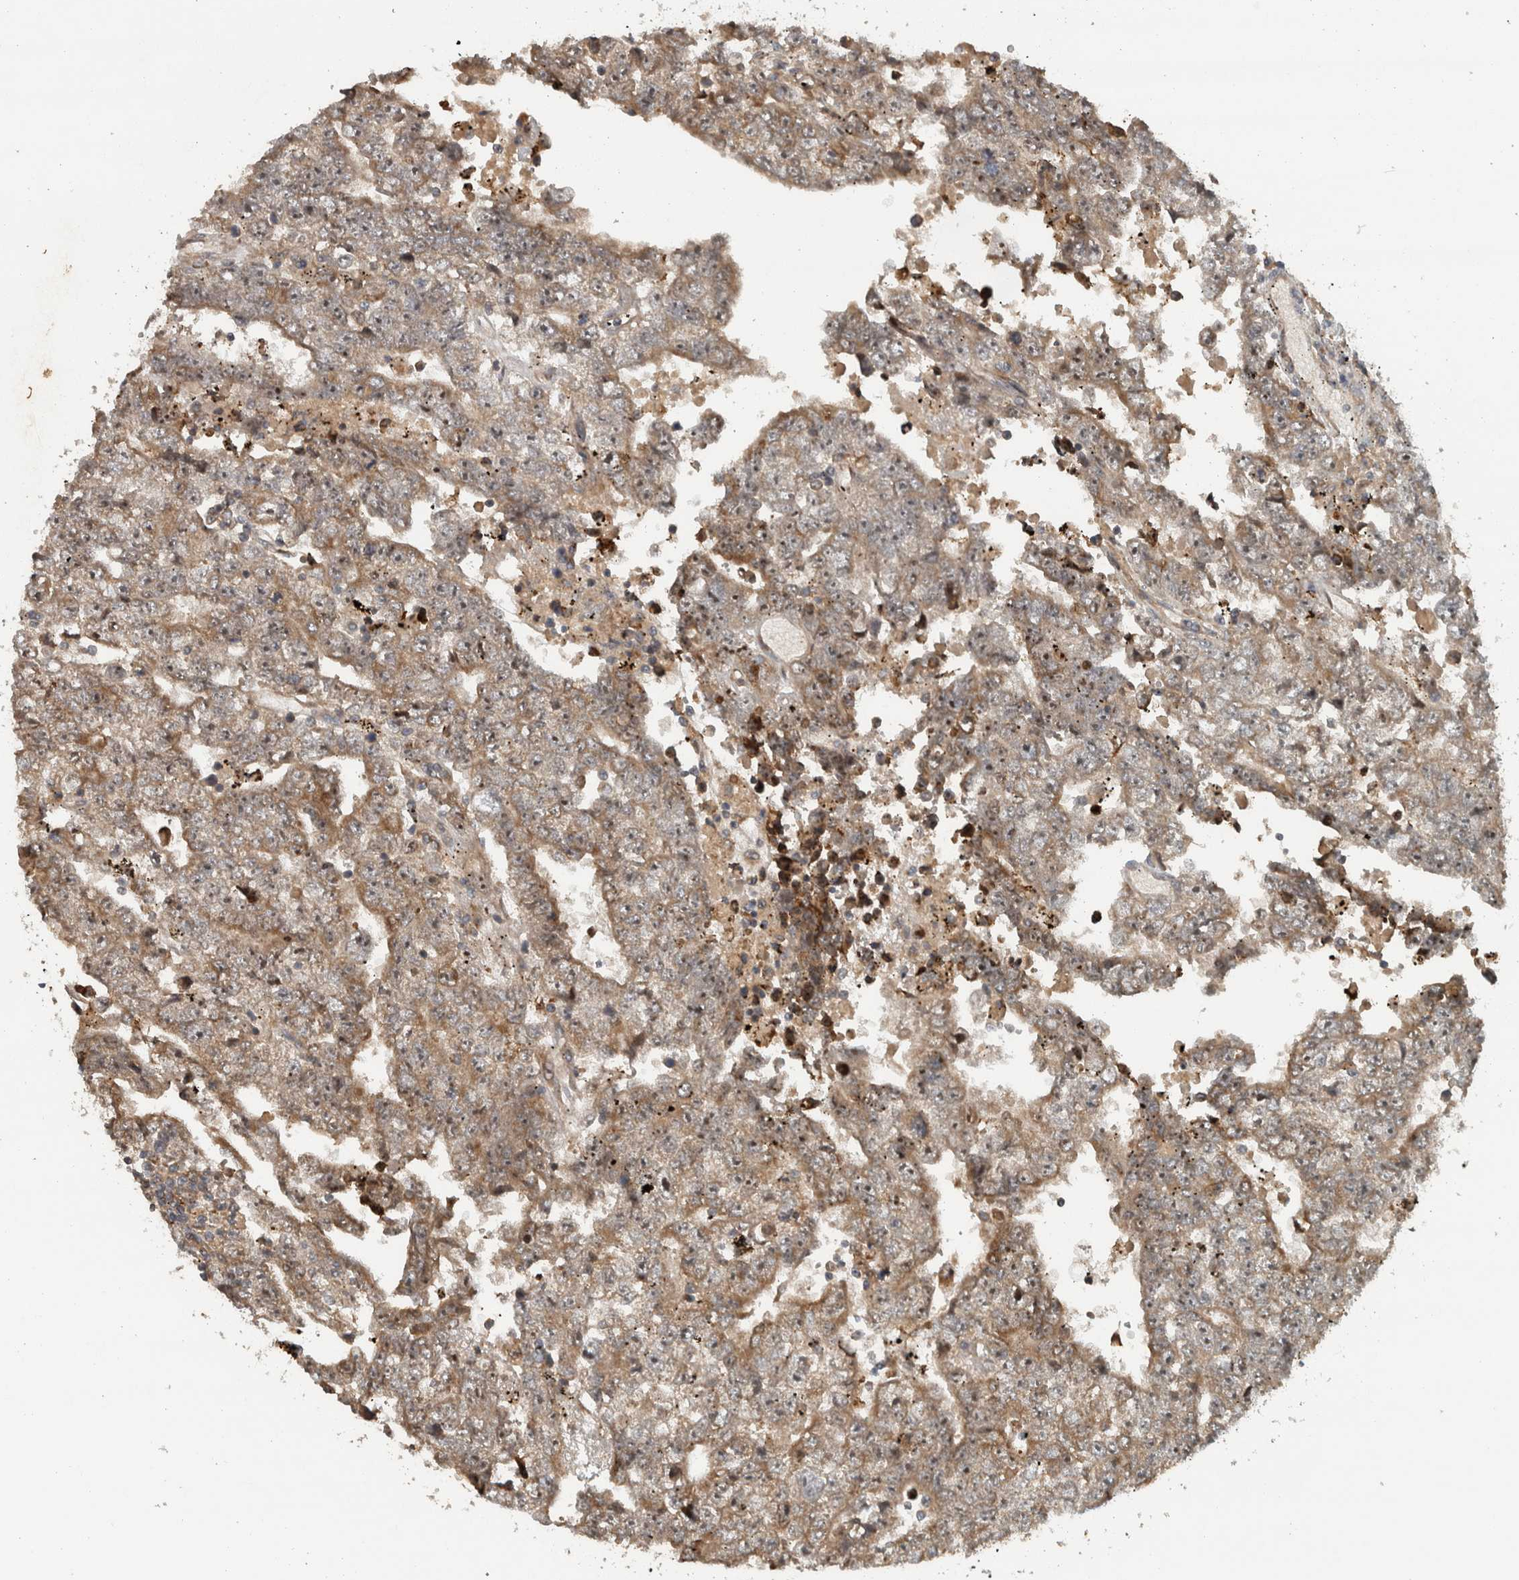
{"staining": {"intensity": "moderate", "quantity": "25%-75%", "location": "cytoplasmic/membranous,nuclear"}, "tissue": "testis cancer", "cell_type": "Tumor cells", "image_type": "cancer", "snomed": [{"axis": "morphology", "description": "Carcinoma, Embryonal, NOS"}, {"axis": "topography", "description": "Testis"}], "caption": "Tumor cells reveal medium levels of moderate cytoplasmic/membranous and nuclear expression in approximately 25%-75% of cells in testis cancer.", "gene": "GPR137B", "patient": {"sex": "male", "age": 25}}